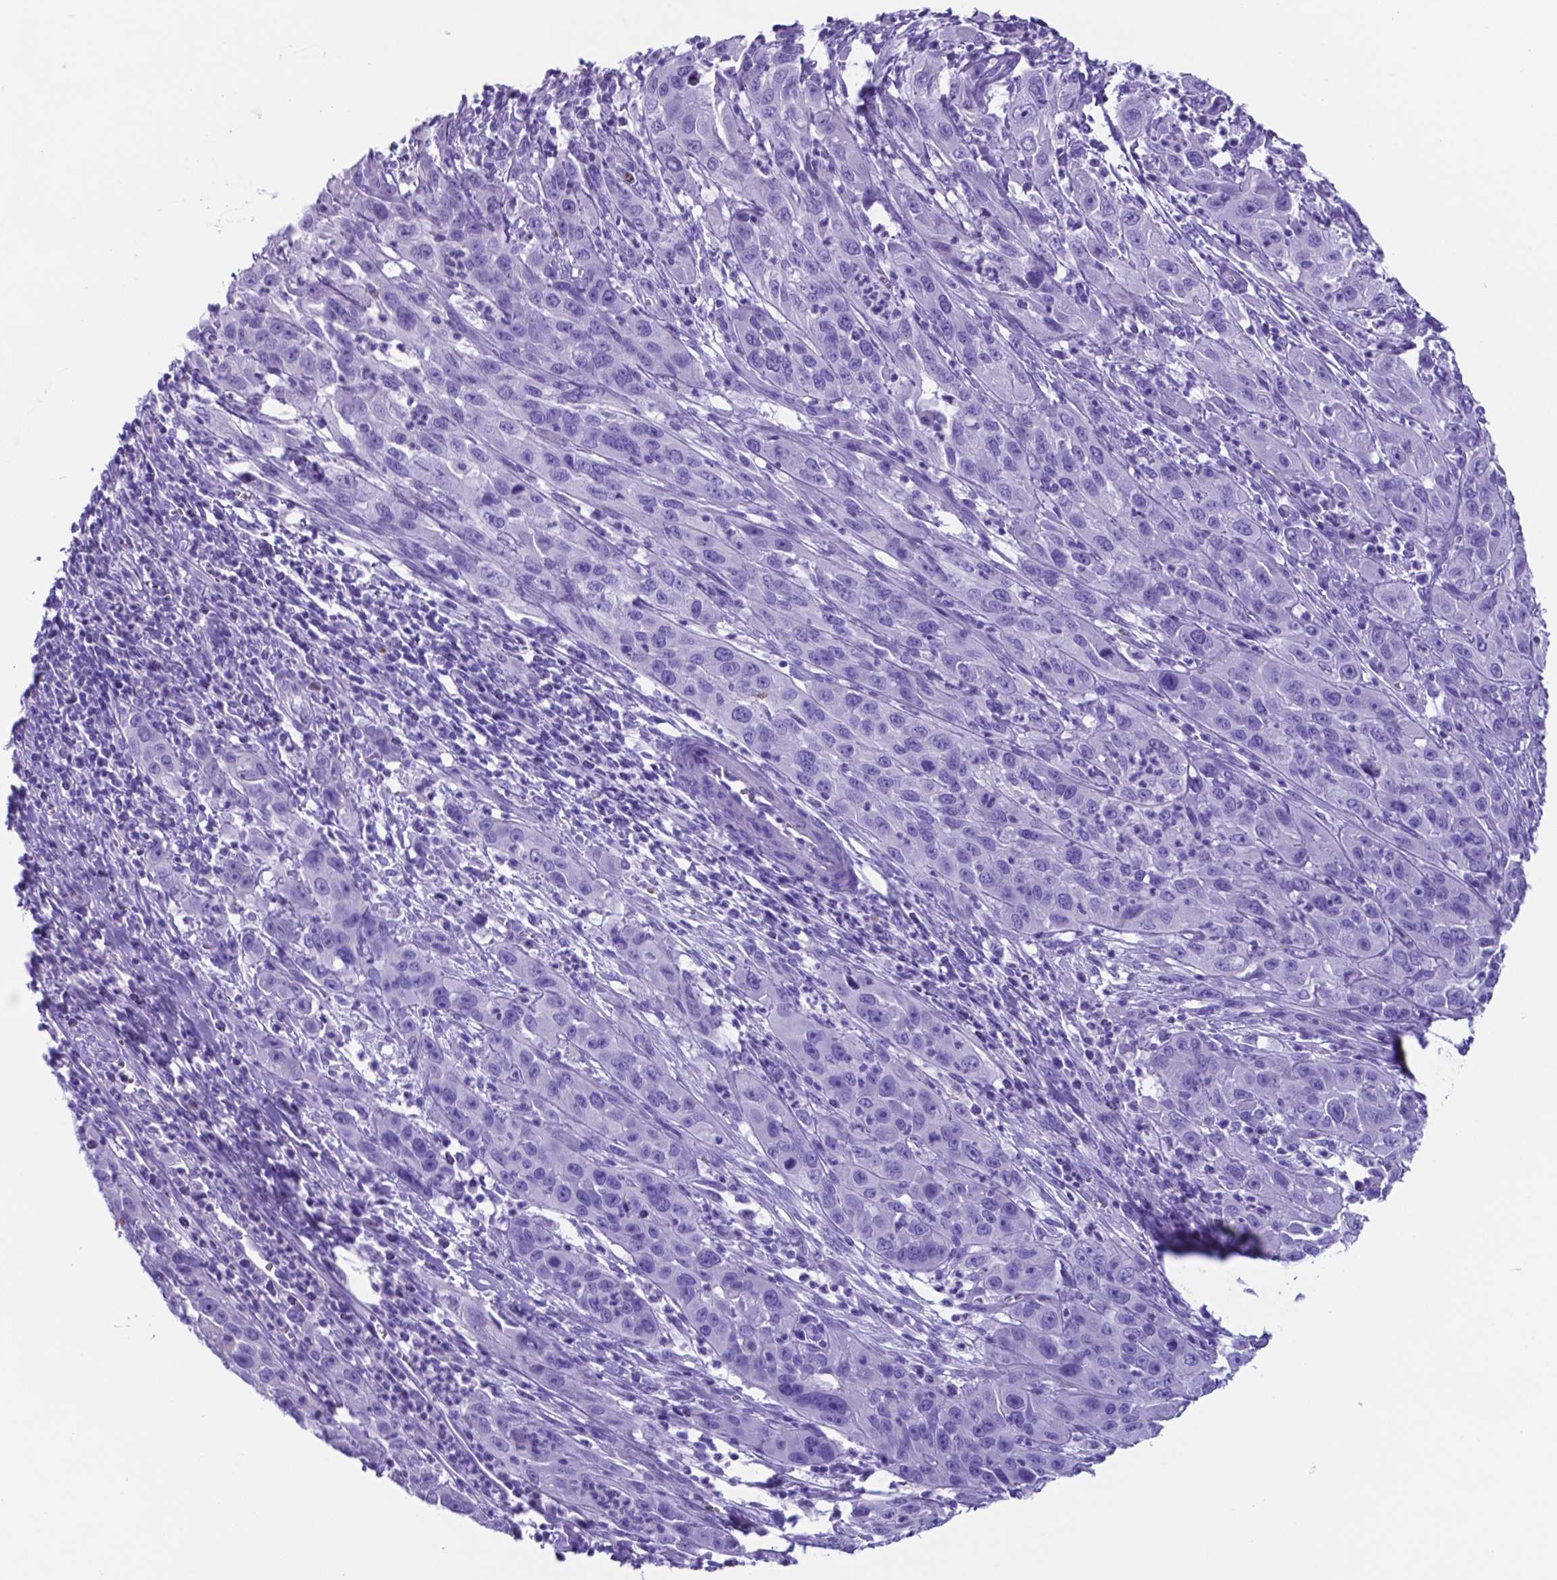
{"staining": {"intensity": "negative", "quantity": "none", "location": "none"}, "tissue": "cervical cancer", "cell_type": "Tumor cells", "image_type": "cancer", "snomed": [{"axis": "morphology", "description": "Squamous cell carcinoma, NOS"}, {"axis": "topography", "description": "Cervix"}], "caption": "IHC of human cervical cancer (squamous cell carcinoma) demonstrates no staining in tumor cells. The staining was performed using DAB to visualize the protein expression in brown, while the nuclei were stained in blue with hematoxylin (Magnification: 20x).", "gene": "DNAAF8", "patient": {"sex": "female", "age": 32}}